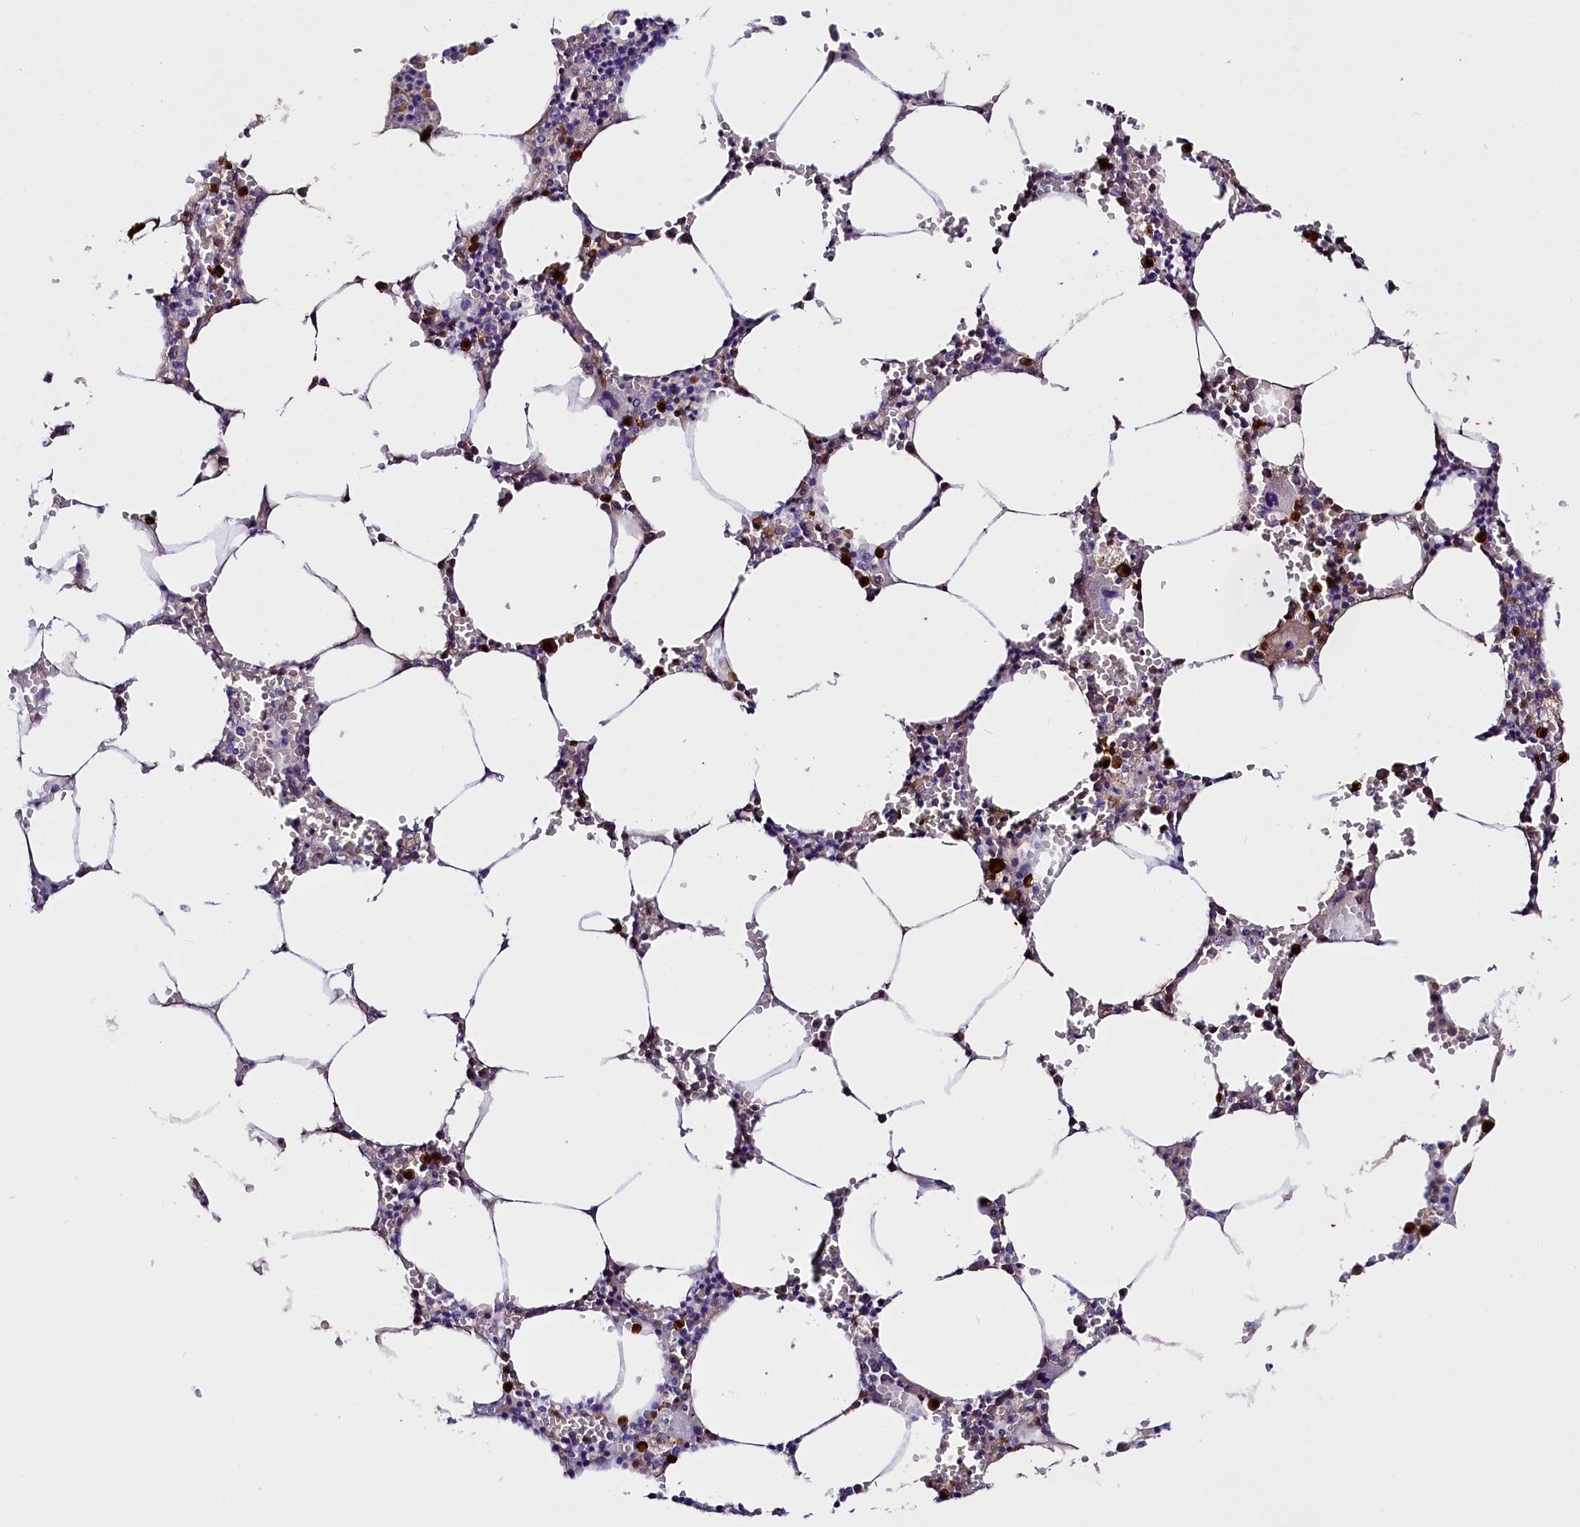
{"staining": {"intensity": "strong", "quantity": "<25%", "location": "cytoplasmic/membranous"}, "tissue": "bone marrow", "cell_type": "Hematopoietic cells", "image_type": "normal", "snomed": [{"axis": "morphology", "description": "Normal tissue, NOS"}, {"axis": "topography", "description": "Bone marrow"}], "caption": "The micrograph shows staining of benign bone marrow, revealing strong cytoplasmic/membranous protein positivity (brown color) within hematopoietic cells.", "gene": "CLC", "patient": {"sex": "male", "age": 70}}